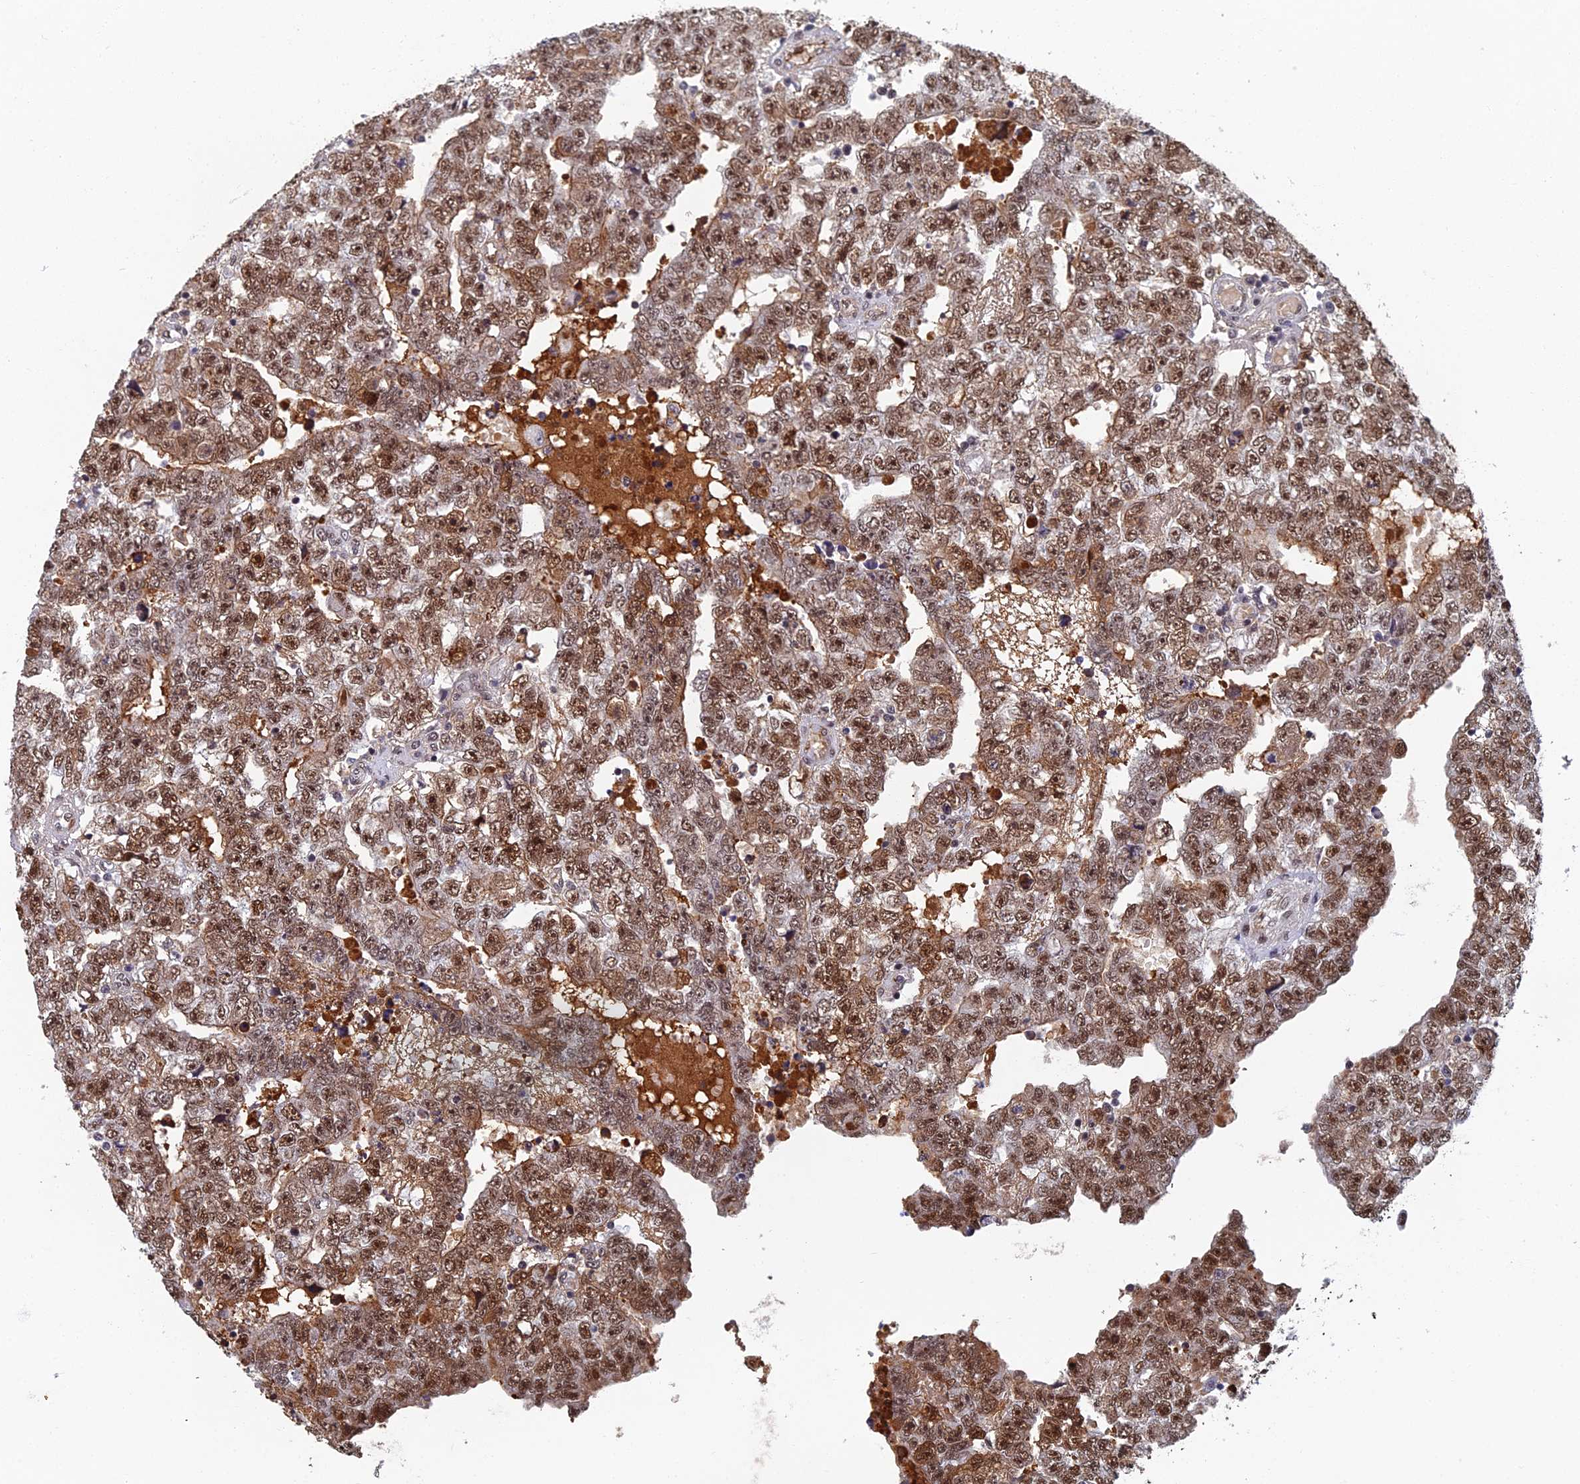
{"staining": {"intensity": "moderate", "quantity": ">75%", "location": "nuclear"}, "tissue": "testis cancer", "cell_type": "Tumor cells", "image_type": "cancer", "snomed": [{"axis": "morphology", "description": "Carcinoma, Embryonal, NOS"}, {"axis": "topography", "description": "Testis"}], "caption": "The photomicrograph reveals a brown stain indicating the presence of a protein in the nuclear of tumor cells in testis embryonal carcinoma. (Stains: DAB in brown, nuclei in blue, Microscopy: brightfield microscopy at high magnification).", "gene": "TAF13", "patient": {"sex": "male", "age": 25}}